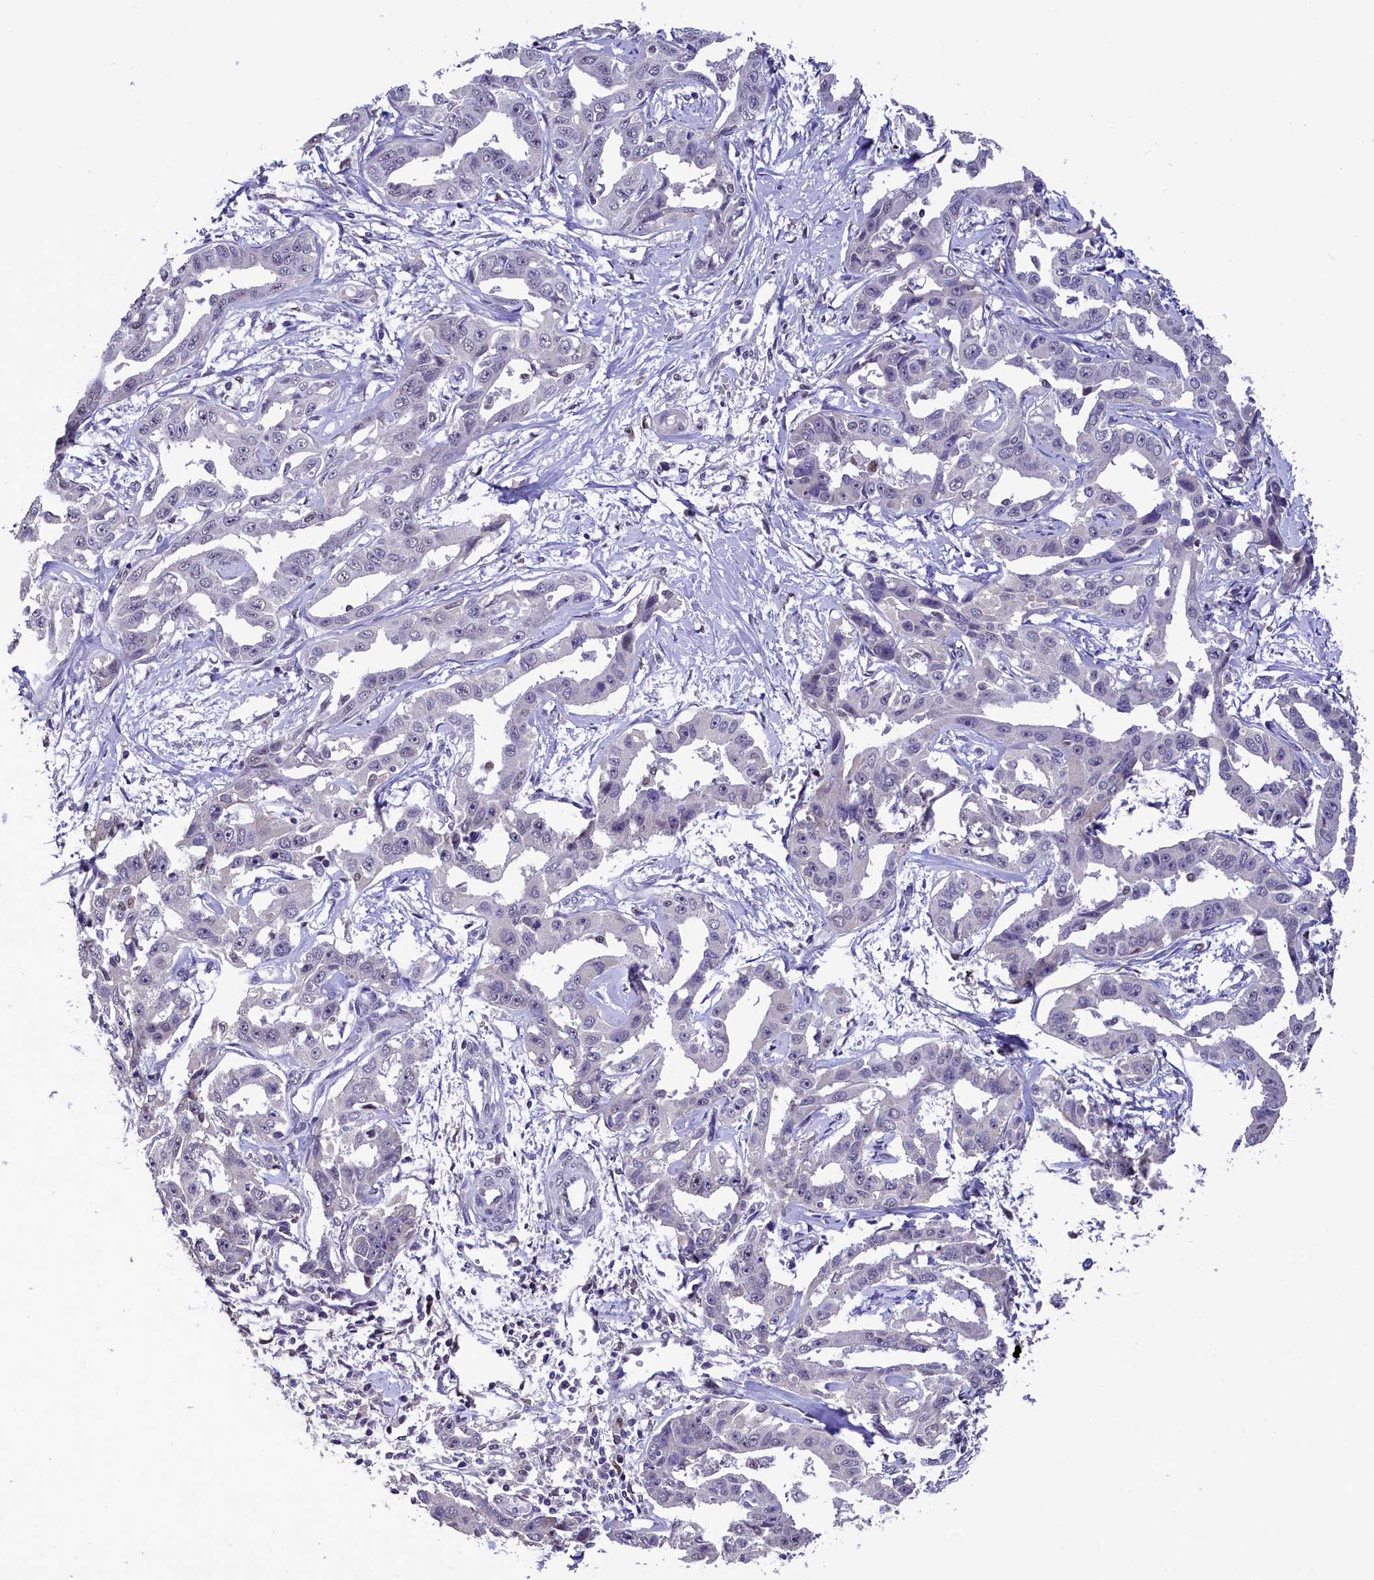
{"staining": {"intensity": "negative", "quantity": "none", "location": "none"}, "tissue": "liver cancer", "cell_type": "Tumor cells", "image_type": "cancer", "snomed": [{"axis": "morphology", "description": "Cholangiocarcinoma"}, {"axis": "topography", "description": "Liver"}], "caption": "This is an IHC image of human cholangiocarcinoma (liver). There is no positivity in tumor cells.", "gene": "HECTD4", "patient": {"sex": "male", "age": 59}}